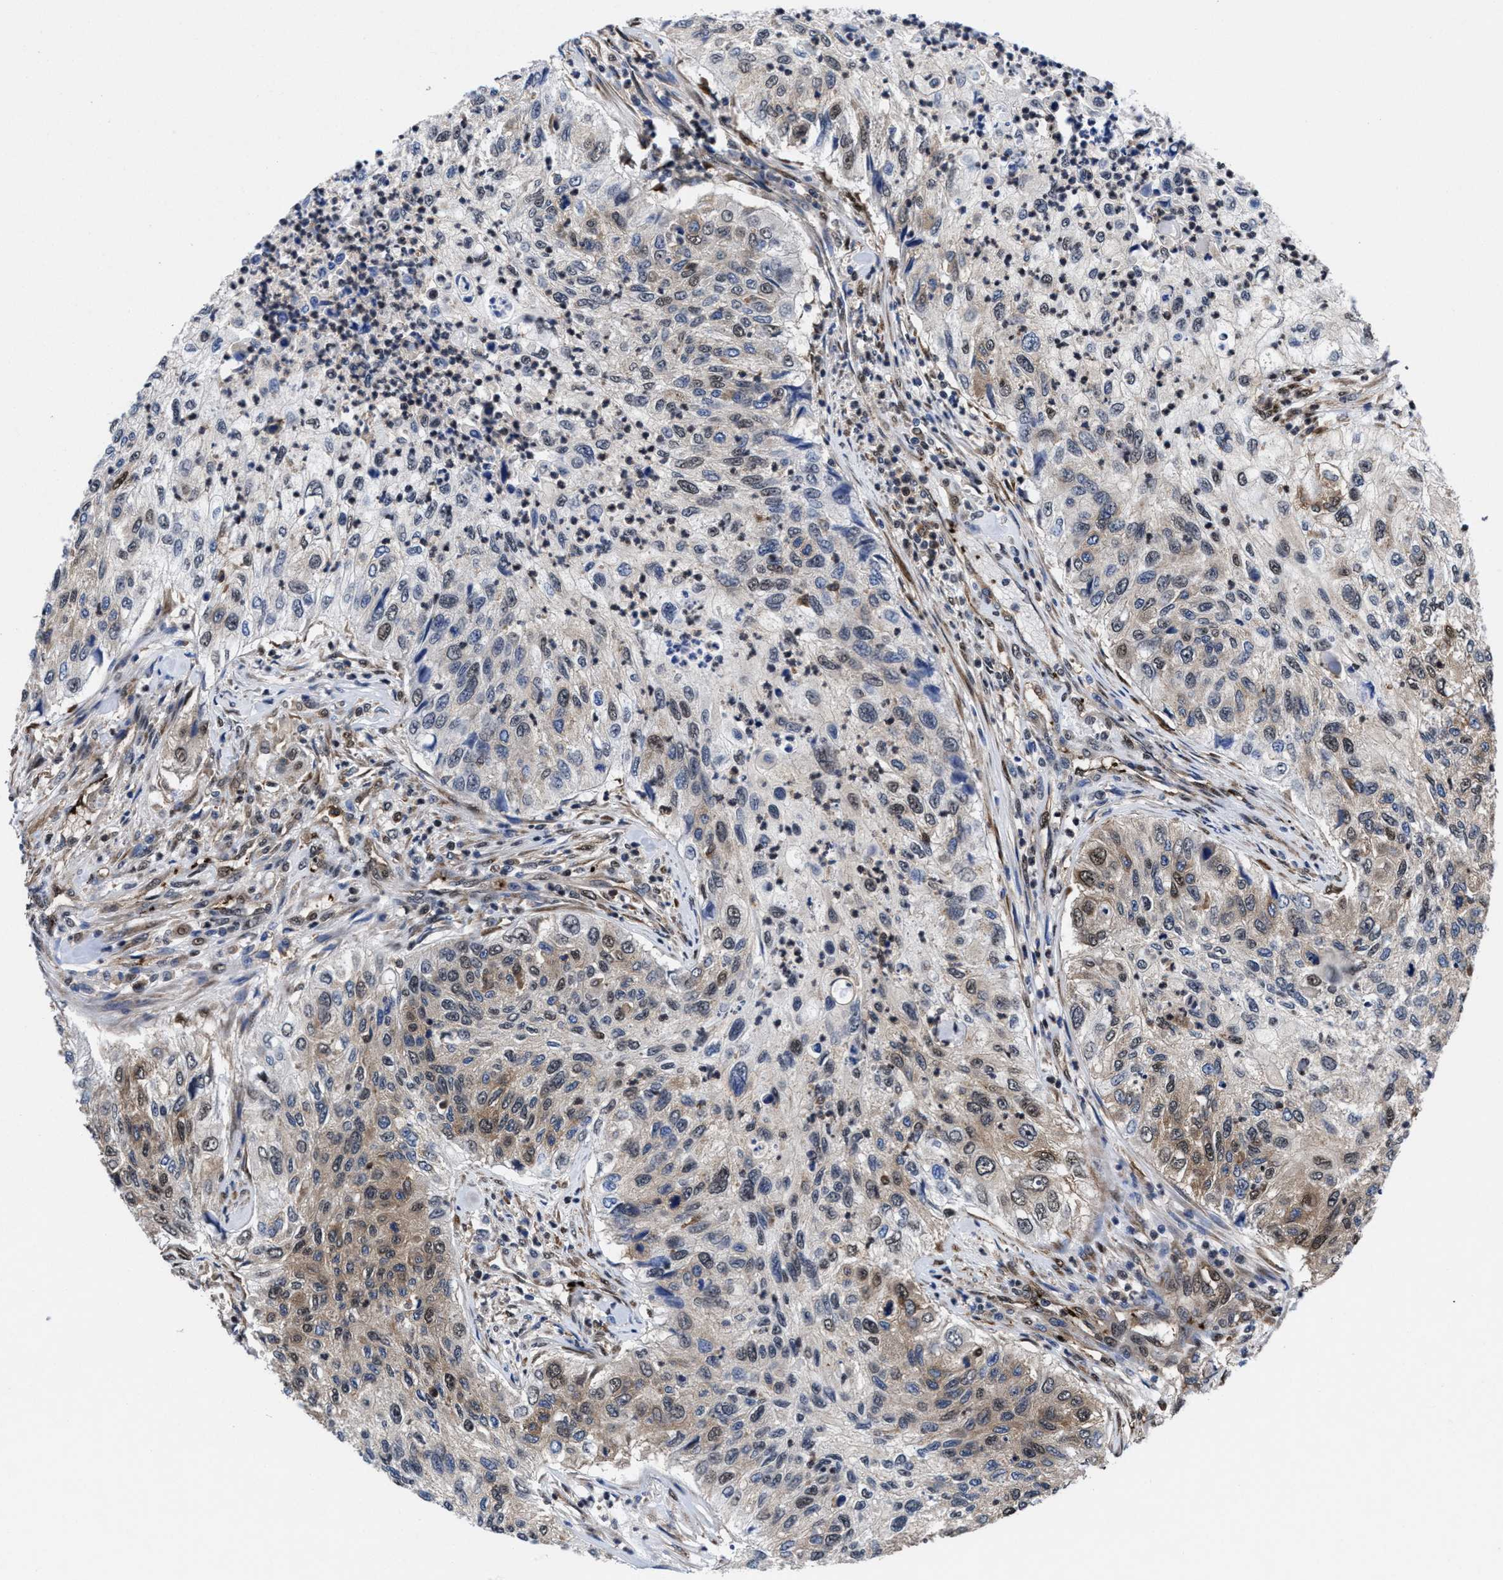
{"staining": {"intensity": "moderate", "quantity": "<25%", "location": "cytoplasmic/membranous,nuclear"}, "tissue": "urothelial cancer", "cell_type": "Tumor cells", "image_type": "cancer", "snomed": [{"axis": "morphology", "description": "Urothelial carcinoma, High grade"}, {"axis": "topography", "description": "Urinary bladder"}], "caption": "Immunohistochemical staining of human high-grade urothelial carcinoma shows low levels of moderate cytoplasmic/membranous and nuclear protein positivity in approximately <25% of tumor cells.", "gene": "ACLY", "patient": {"sex": "female", "age": 60}}